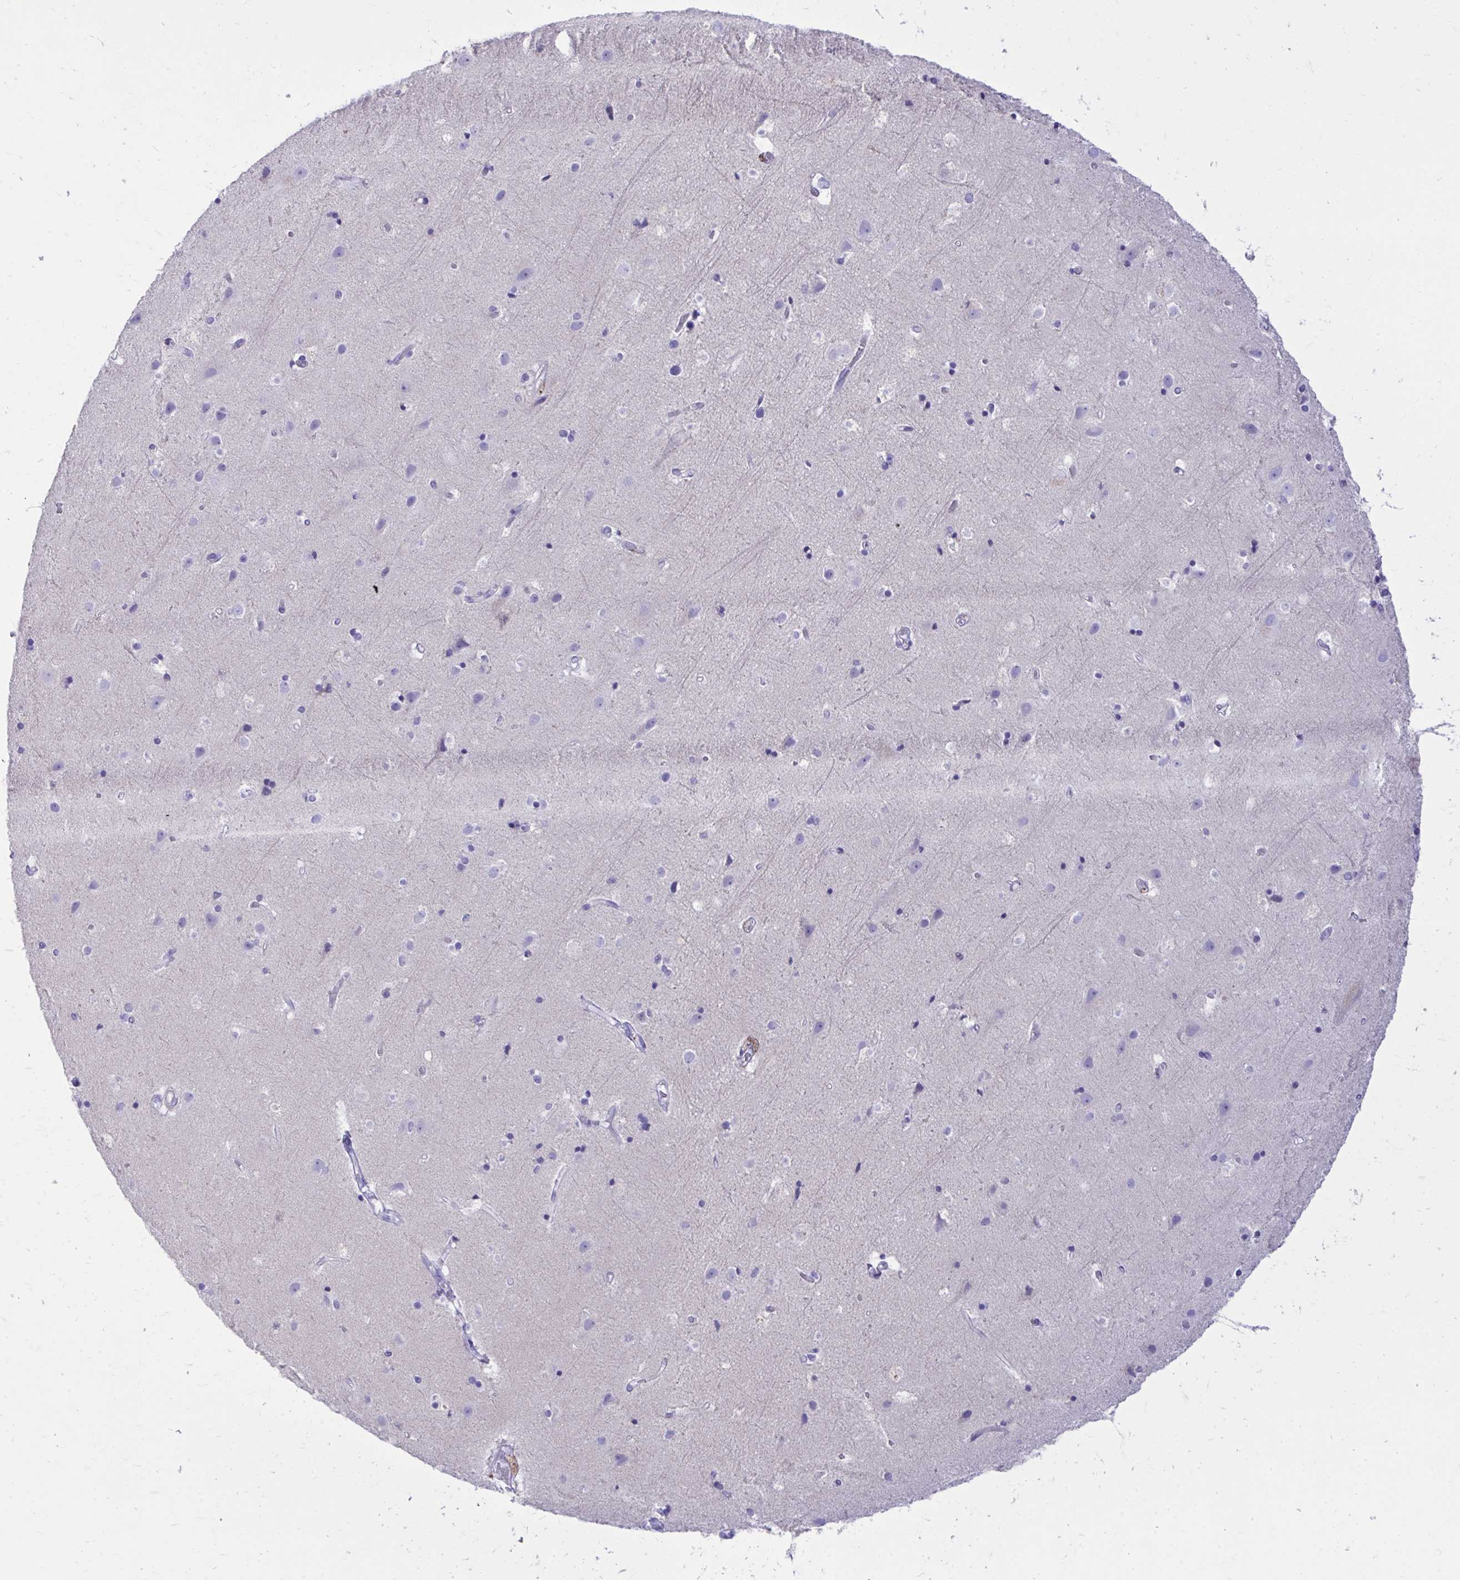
{"staining": {"intensity": "negative", "quantity": "none", "location": "none"}, "tissue": "cerebral cortex", "cell_type": "Endothelial cells", "image_type": "normal", "snomed": [{"axis": "morphology", "description": "Normal tissue, NOS"}, {"axis": "topography", "description": "Cerebral cortex"}], "caption": "Immunohistochemistry micrograph of unremarkable cerebral cortex: human cerebral cortex stained with DAB (3,3'-diaminobenzidine) displays no significant protein staining in endothelial cells.", "gene": "ANKDD1B", "patient": {"sex": "female", "age": 52}}